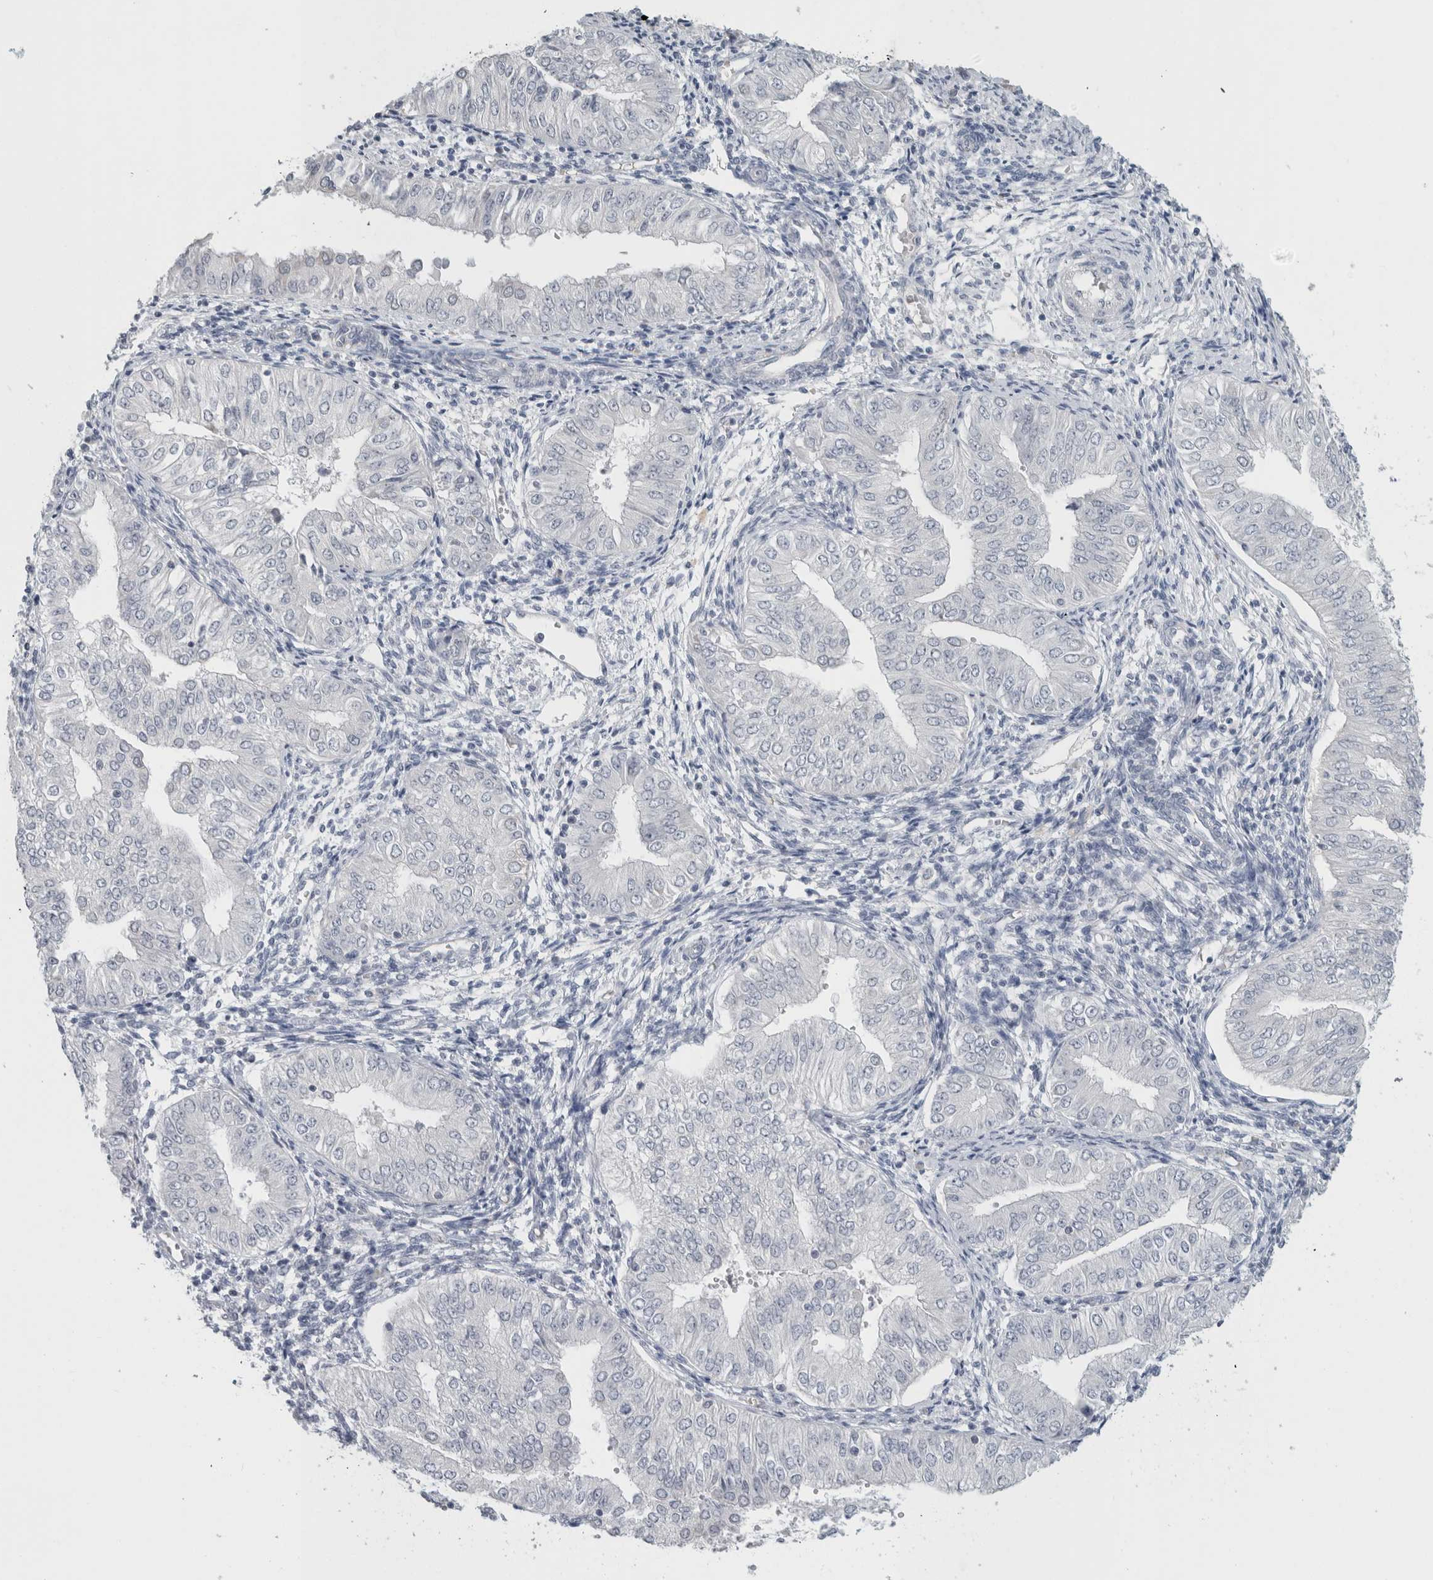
{"staining": {"intensity": "negative", "quantity": "none", "location": "none"}, "tissue": "endometrial cancer", "cell_type": "Tumor cells", "image_type": "cancer", "snomed": [{"axis": "morphology", "description": "Normal tissue, NOS"}, {"axis": "morphology", "description": "Adenocarcinoma, NOS"}, {"axis": "topography", "description": "Endometrium"}], "caption": "This is a histopathology image of immunohistochemistry (IHC) staining of endometrial cancer (adenocarcinoma), which shows no expression in tumor cells. (DAB immunohistochemistry (IHC) visualized using brightfield microscopy, high magnification).", "gene": "FMR1NB", "patient": {"sex": "female", "age": 53}}